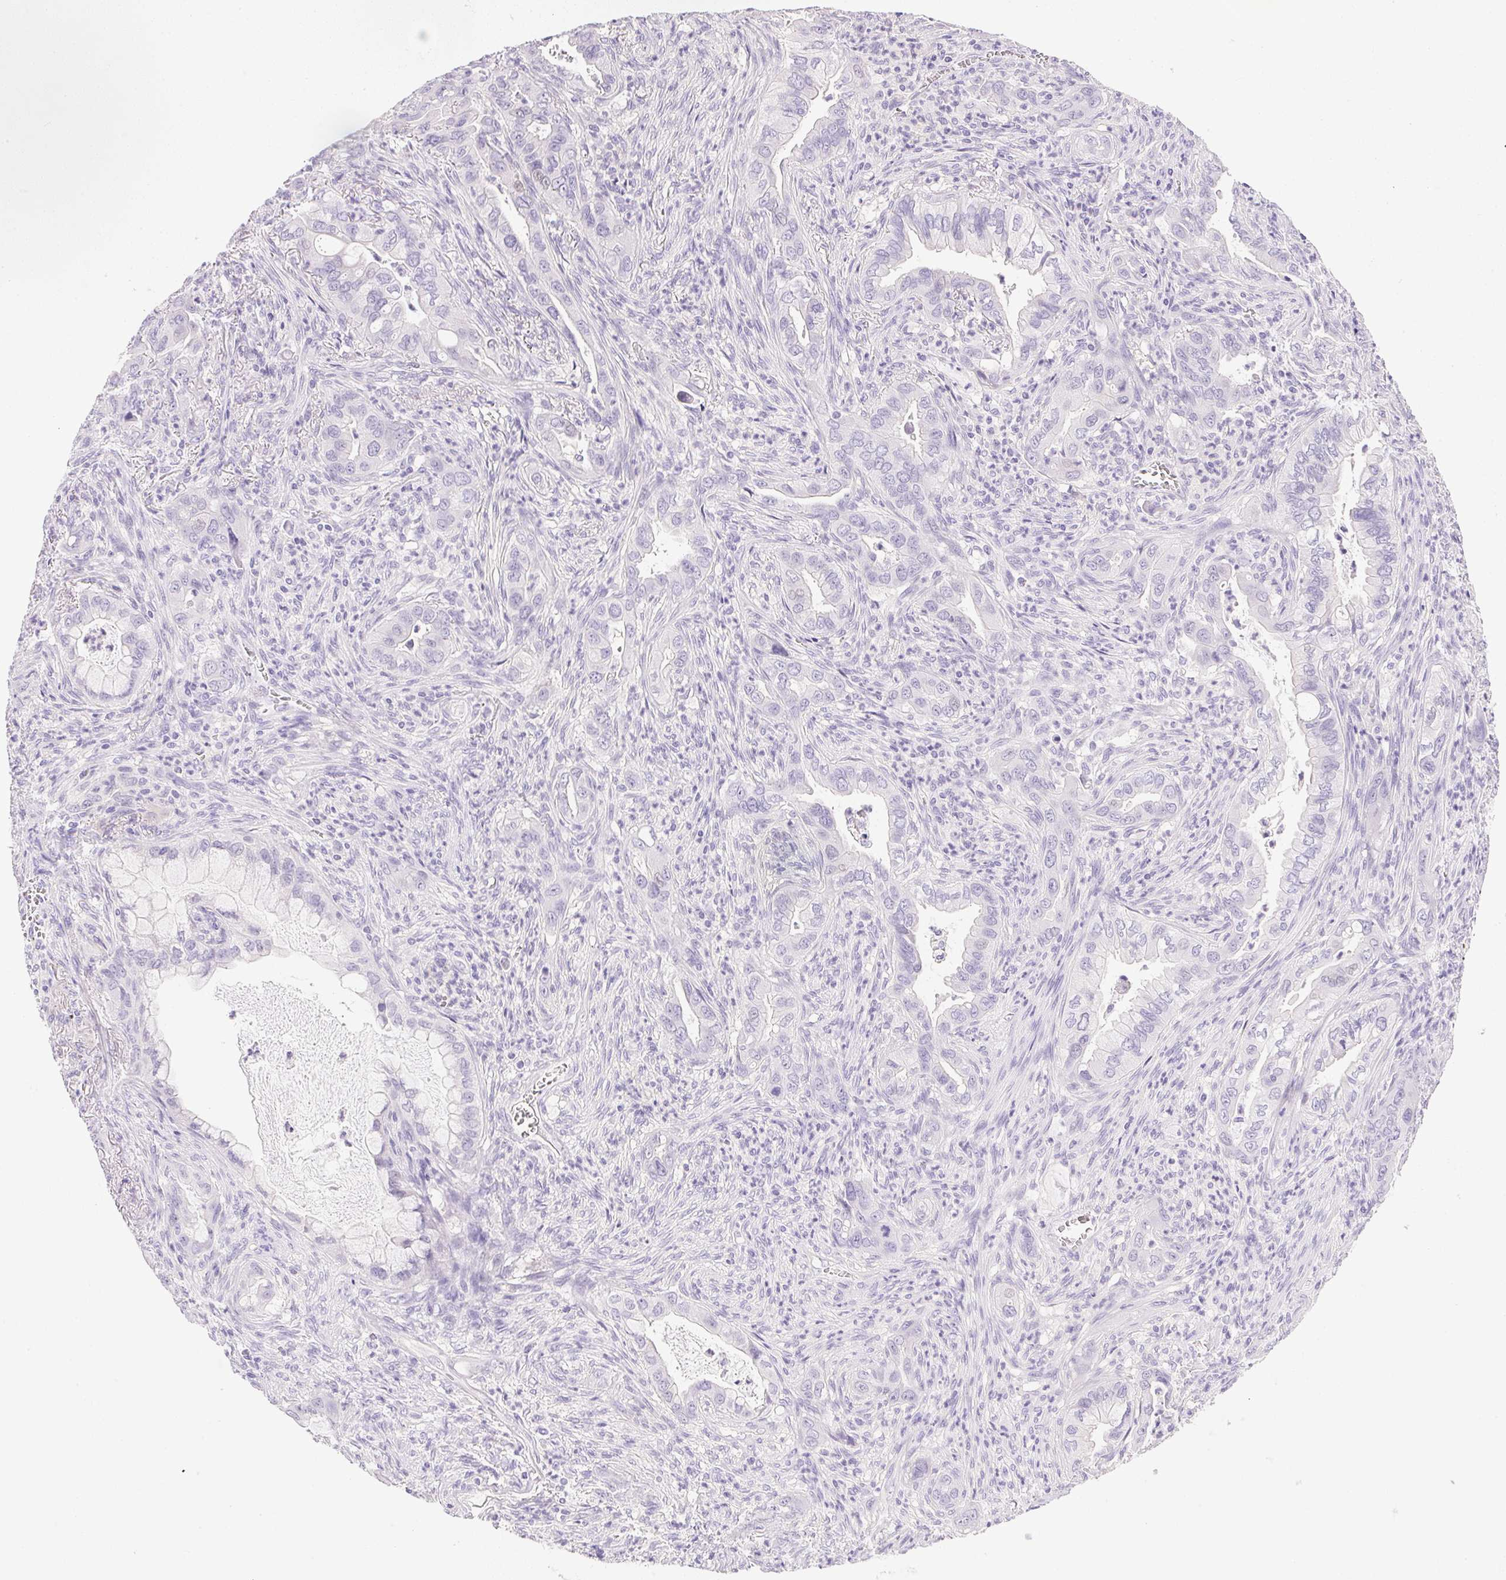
{"staining": {"intensity": "negative", "quantity": "none", "location": "none"}, "tissue": "lung cancer", "cell_type": "Tumor cells", "image_type": "cancer", "snomed": [{"axis": "morphology", "description": "Adenocarcinoma, NOS"}, {"axis": "topography", "description": "Lung"}], "caption": "DAB immunohistochemical staining of adenocarcinoma (lung) displays no significant staining in tumor cells.", "gene": "ATP6V0A4", "patient": {"sex": "male", "age": 65}}